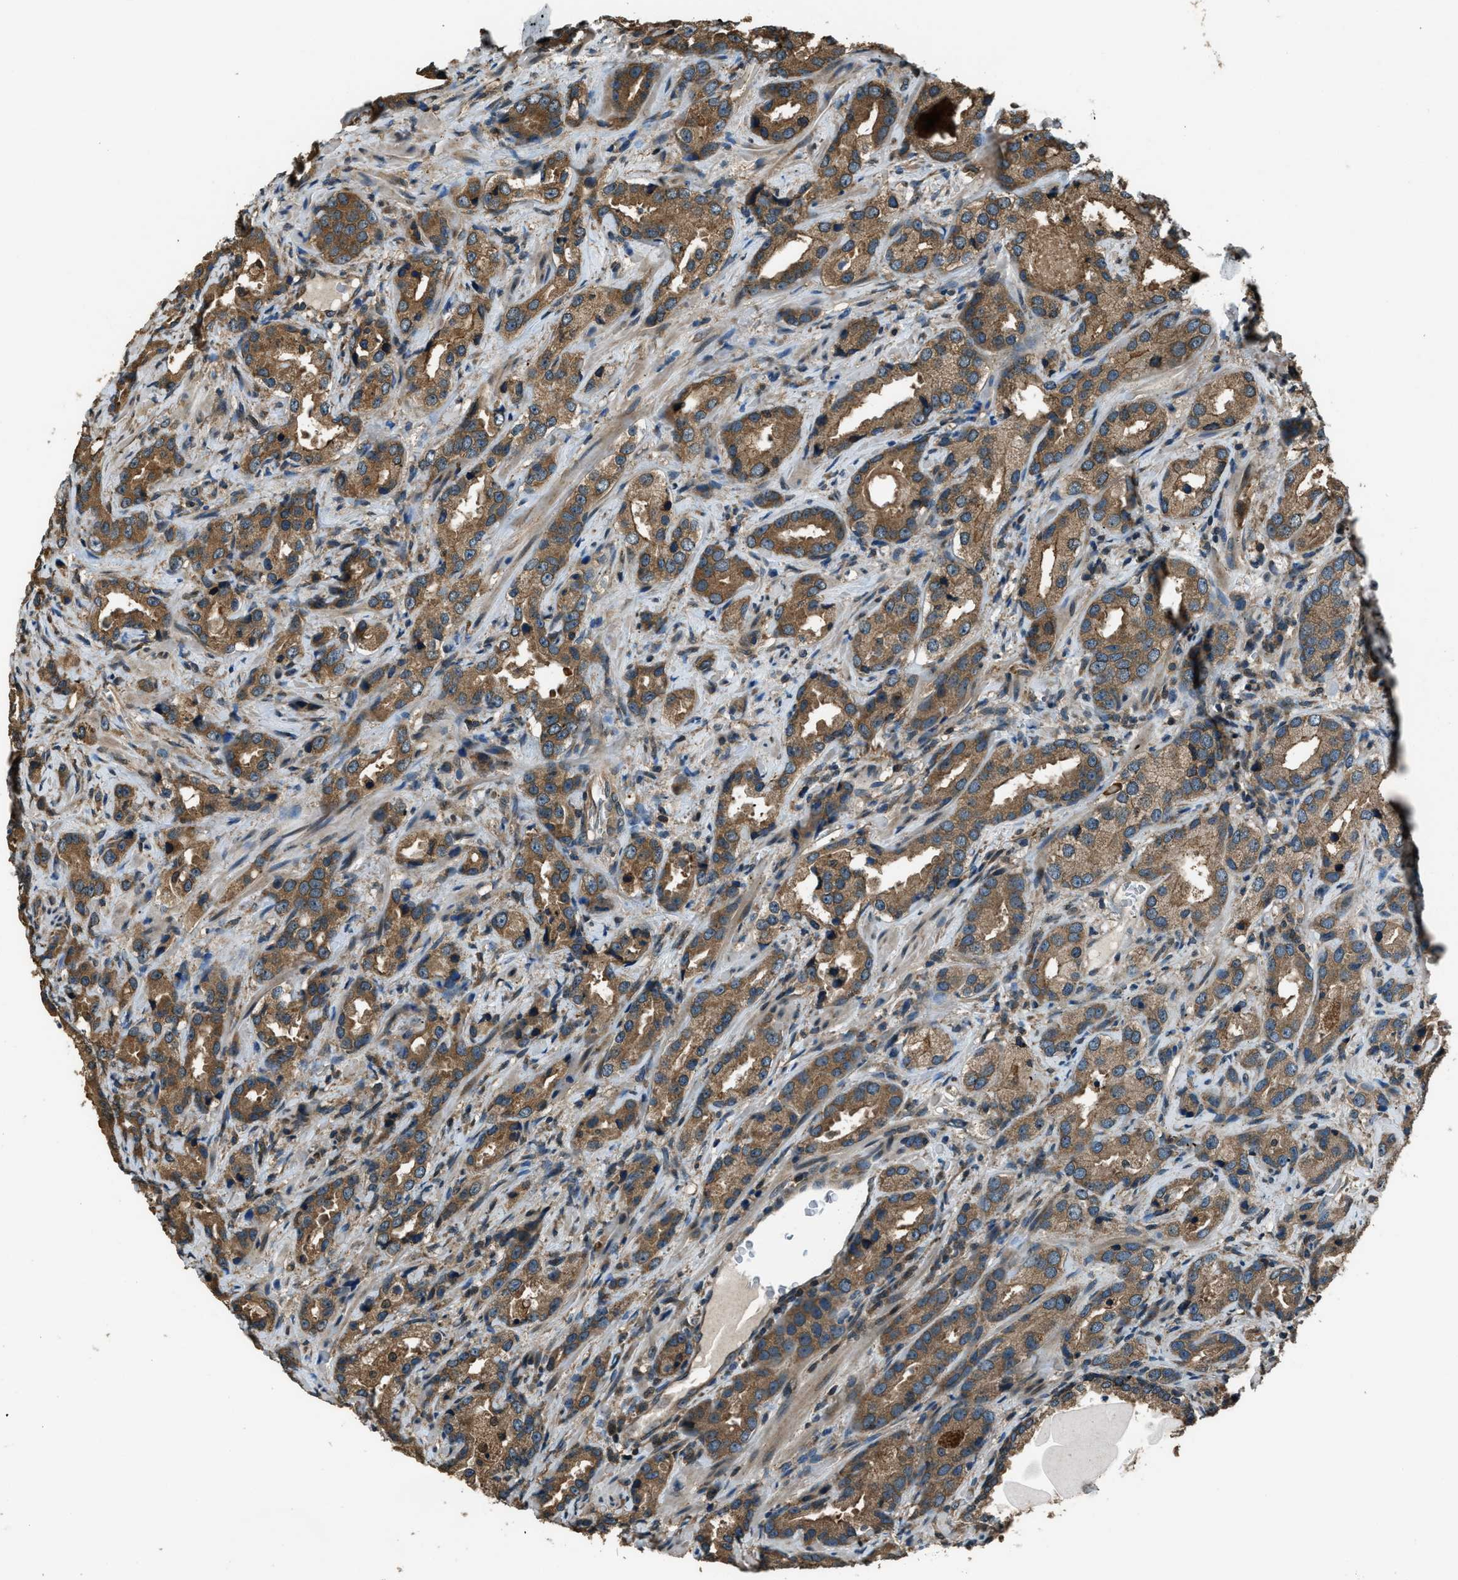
{"staining": {"intensity": "moderate", "quantity": ">75%", "location": "cytoplasmic/membranous"}, "tissue": "prostate cancer", "cell_type": "Tumor cells", "image_type": "cancer", "snomed": [{"axis": "morphology", "description": "Adenocarcinoma, High grade"}, {"axis": "topography", "description": "Prostate"}], "caption": "Human prostate high-grade adenocarcinoma stained with a protein marker demonstrates moderate staining in tumor cells.", "gene": "TRIM4", "patient": {"sex": "male", "age": 63}}